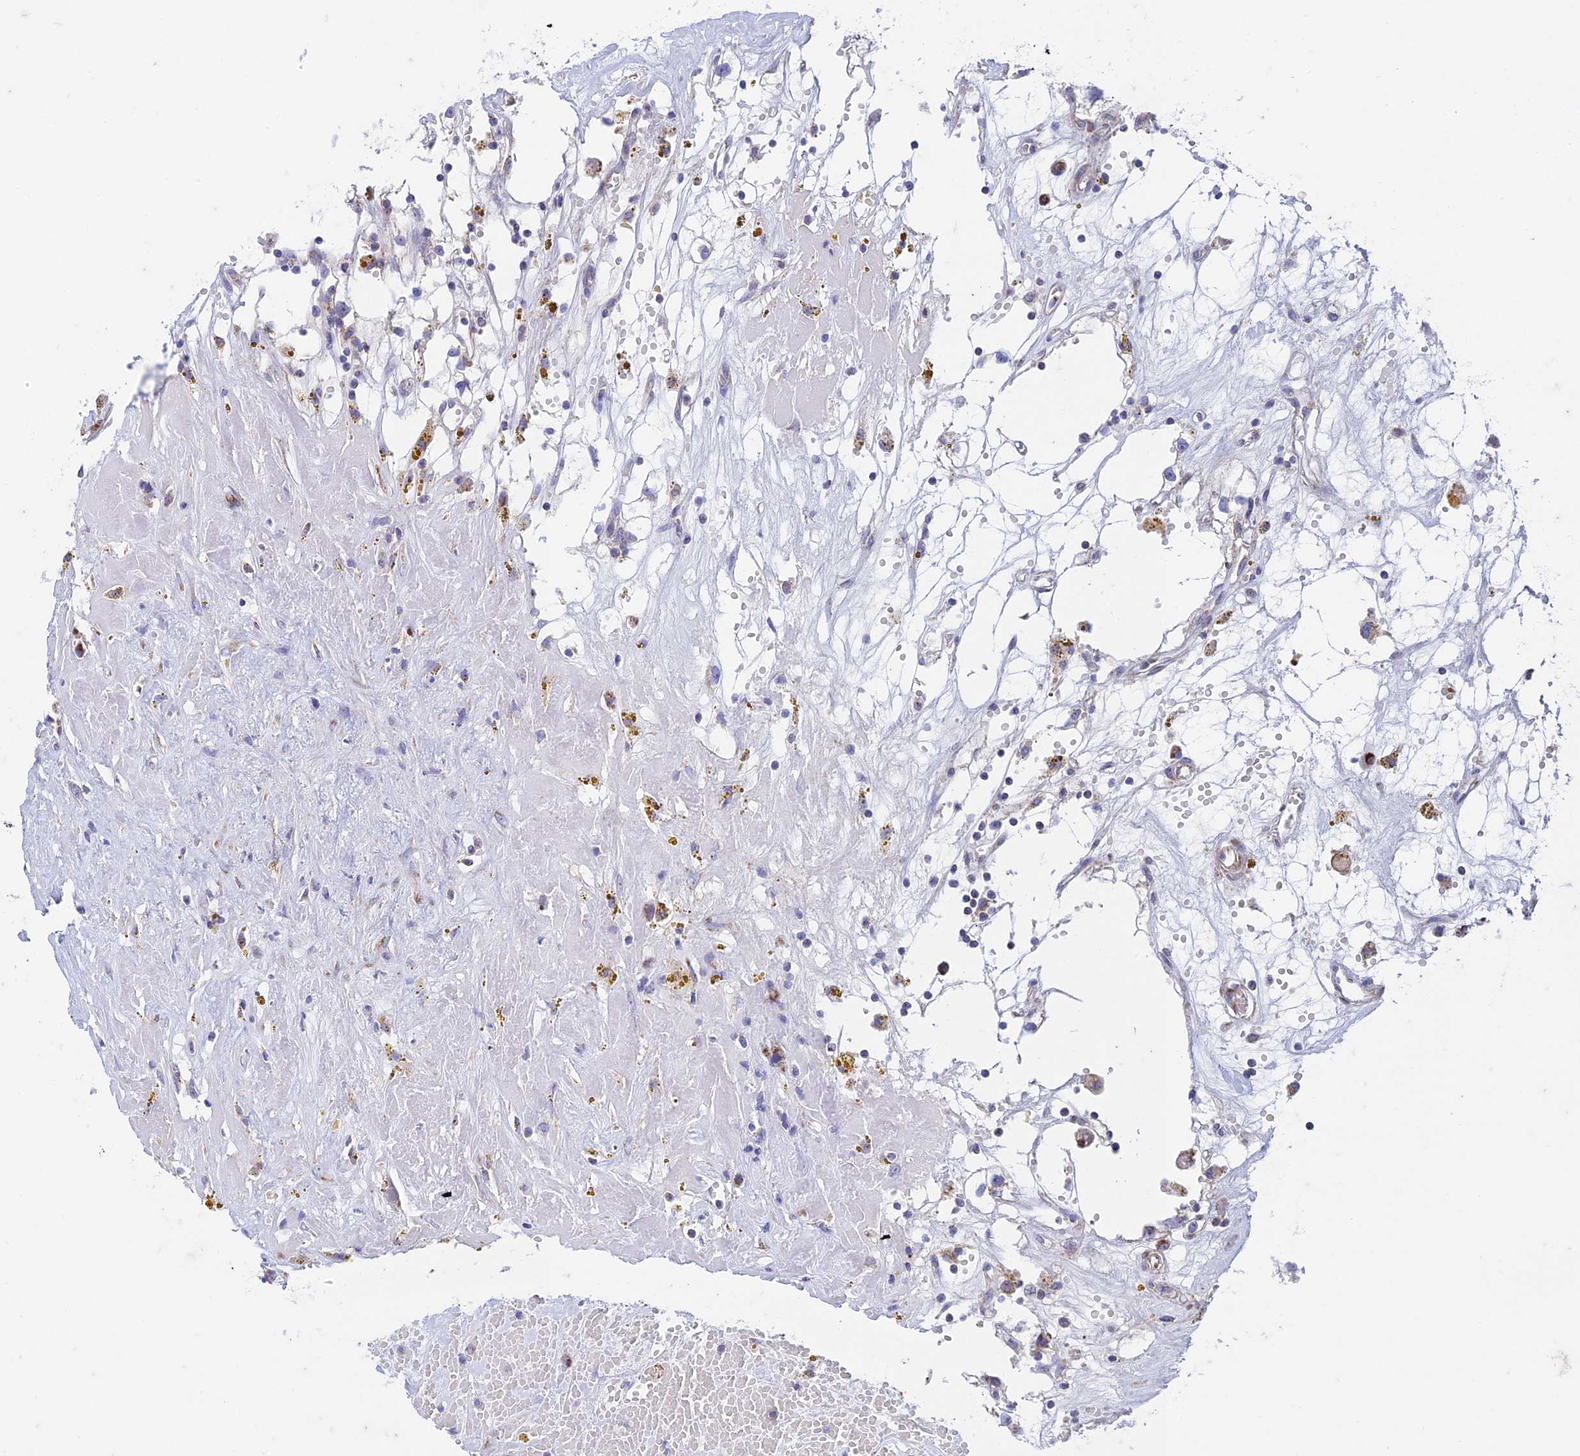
{"staining": {"intensity": "moderate", "quantity": "25%-75%", "location": "cytoplasmic/membranous"}, "tissue": "renal cancer", "cell_type": "Tumor cells", "image_type": "cancer", "snomed": [{"axis": "morphology", "description": "Adenocarcinoma, NOS"}, {"axis": "topography", "description": "Kidney"}], "caption": "Brown immunohistochemical staining in human renal adenocarcinoma exhibits moderate cytoplasmic/membranous staining in about 25%-75% of tumor cells.", "gene": "ZNF181", "patient": {"sex": "male", "age": 56}}